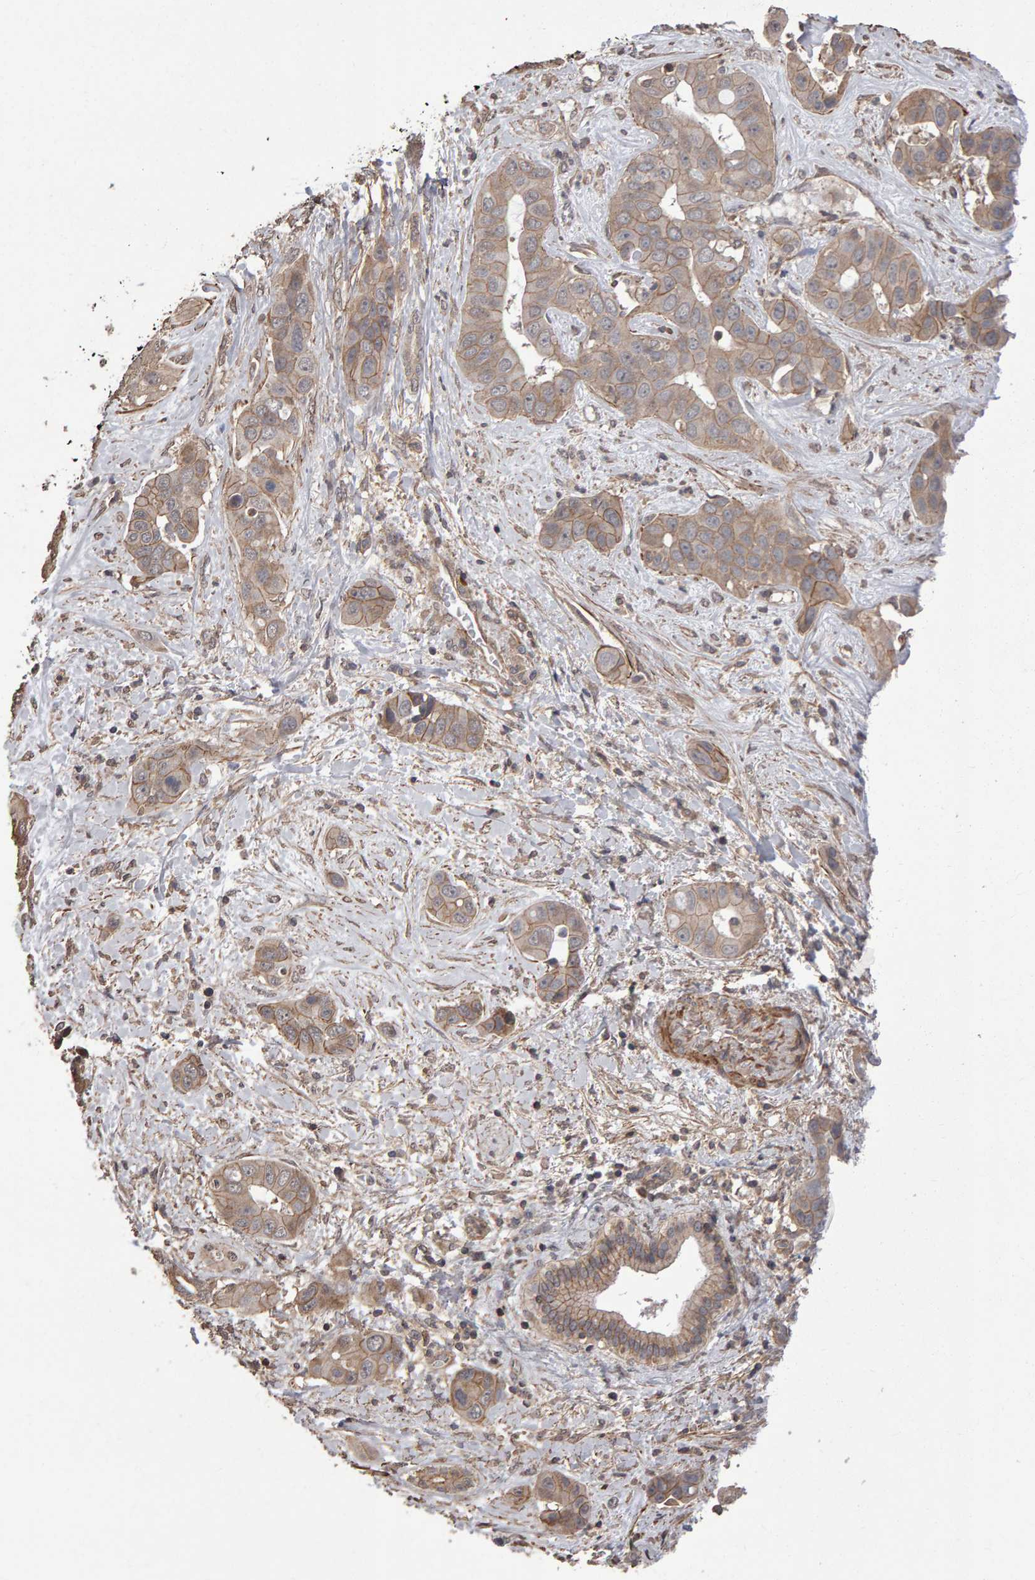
{"staining": {"intensity": "weak", "quantity": "25%-75%", "location": "cytoplasmic/membranous"}, "tissue": "liver cancer", "cell_type": "Tumor cells", "image_type": "cancer", "snomed": [{"axis": "morphology", "description": "Cholangiocarcinoma"}, {"axis": "topography", "description": "Liver"}], "caption": "Immunohistochemical staining of cholangiocarcinoma (liver) shows low levels of weak cytoplasmic/membranous protein staining in about 25%-75% of tumor cells. The protein is stained brown, and the nuclei are stained in blue (DAB IHC with brightfield microscopy, high magnification).", "gene": "SCRIB", "patient": {"sex": "female", "age": 52}}